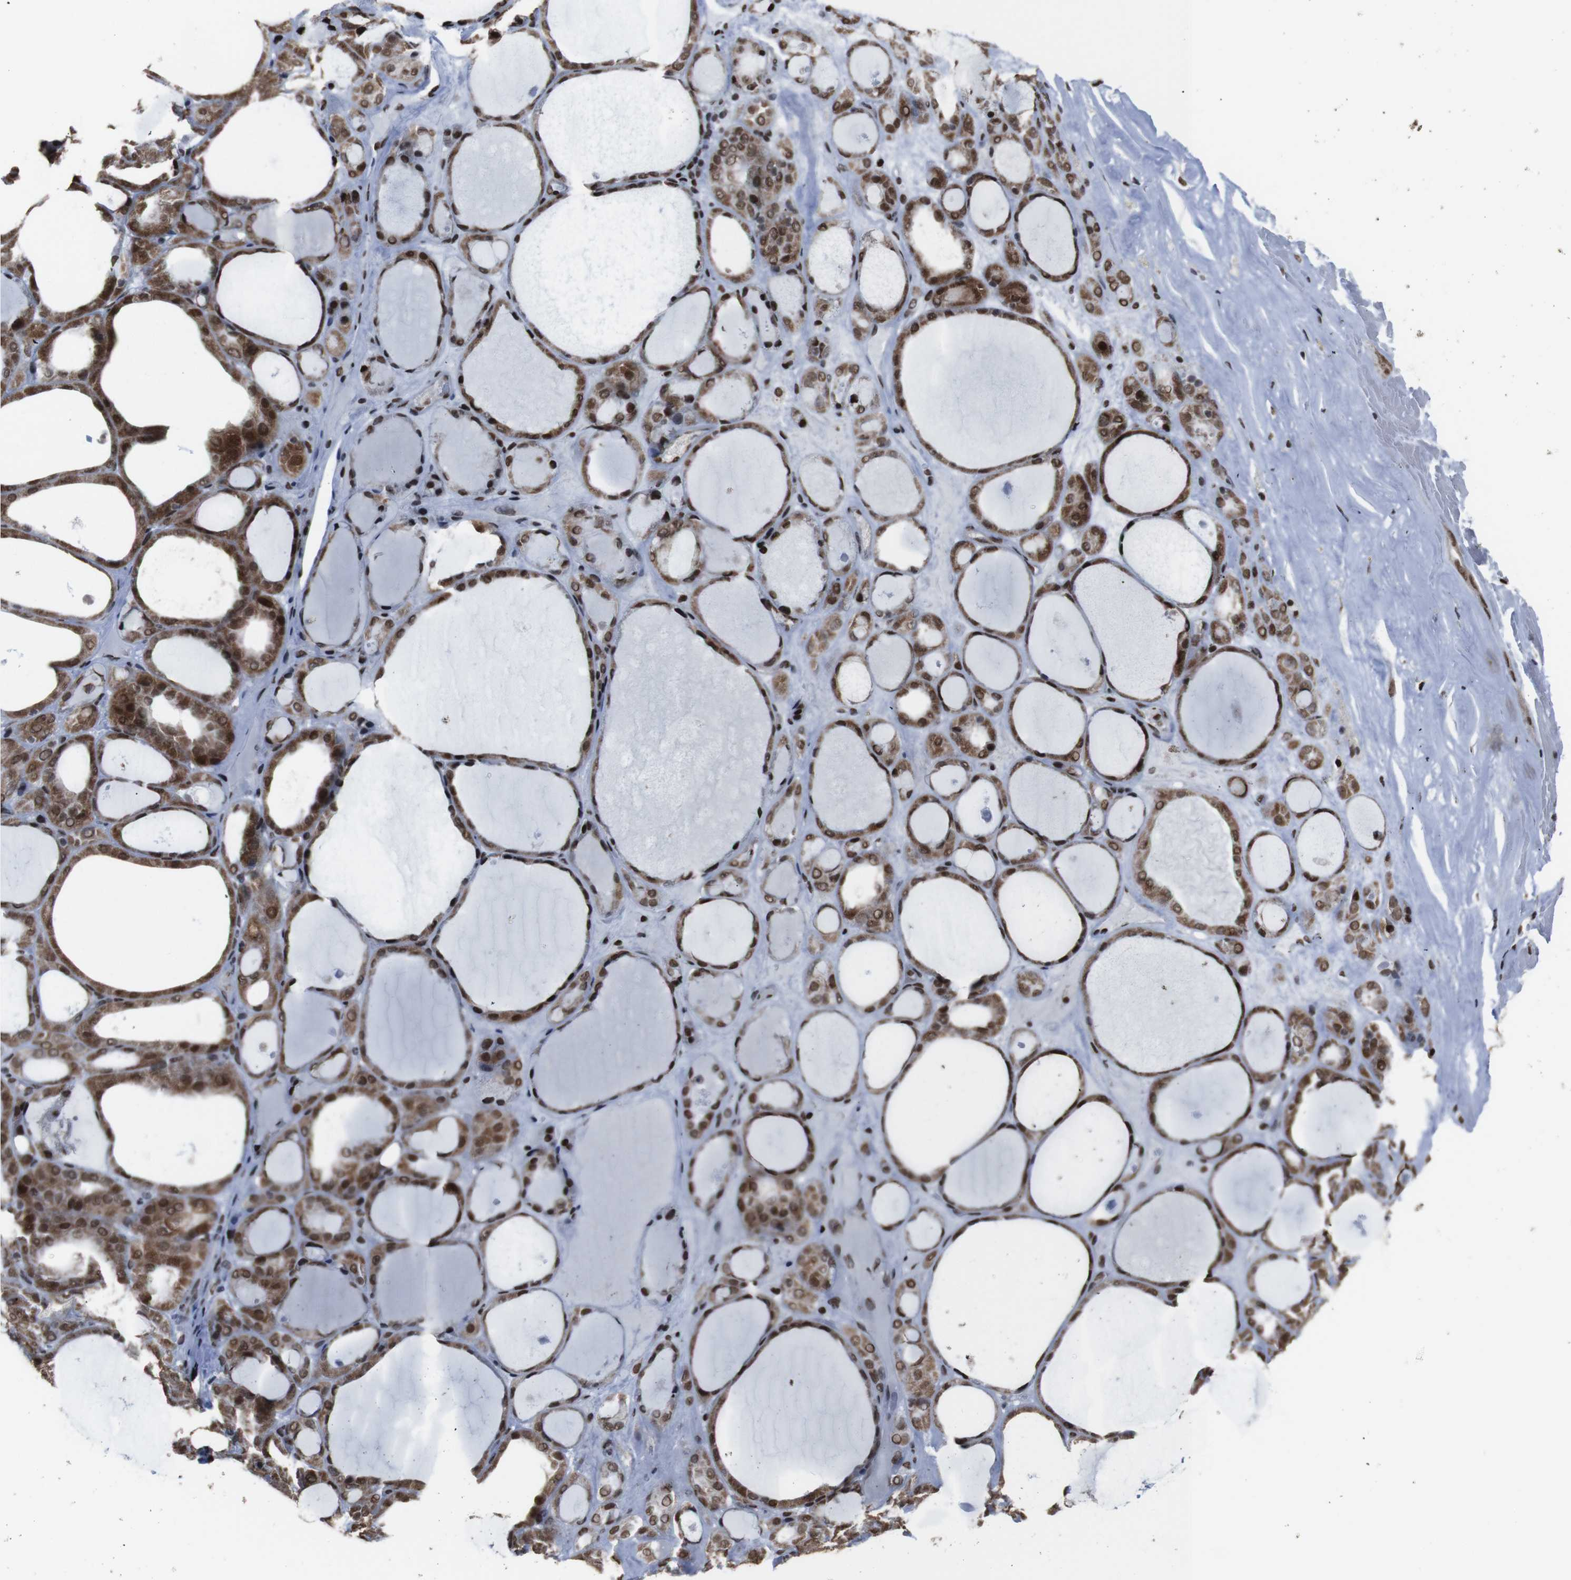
{"staining": {"intensity": "strong", "quantity": ">75%", "location": "cytoplasmic/membranous,nuclear"}, "tissue": "thyroid gland", "cell_type": "Glandular cells", "image_type": "normal", "snomed": [{"axis": "morphology", "description": "Normal tissue, NOS"}, {"axis": "morphology", "description": "Carcinoma, NOS"}, {"axis": "topography", "description": "Thyroid gland"}], "caption": "Glandular cells exhibit high levels of strong cytoplasmic/membranous,nuclear positivity in approximately >75% of cells in normal thyroid gland.", "gene": "ROMO1", "patient": {"sex": "female", "age": 86}}